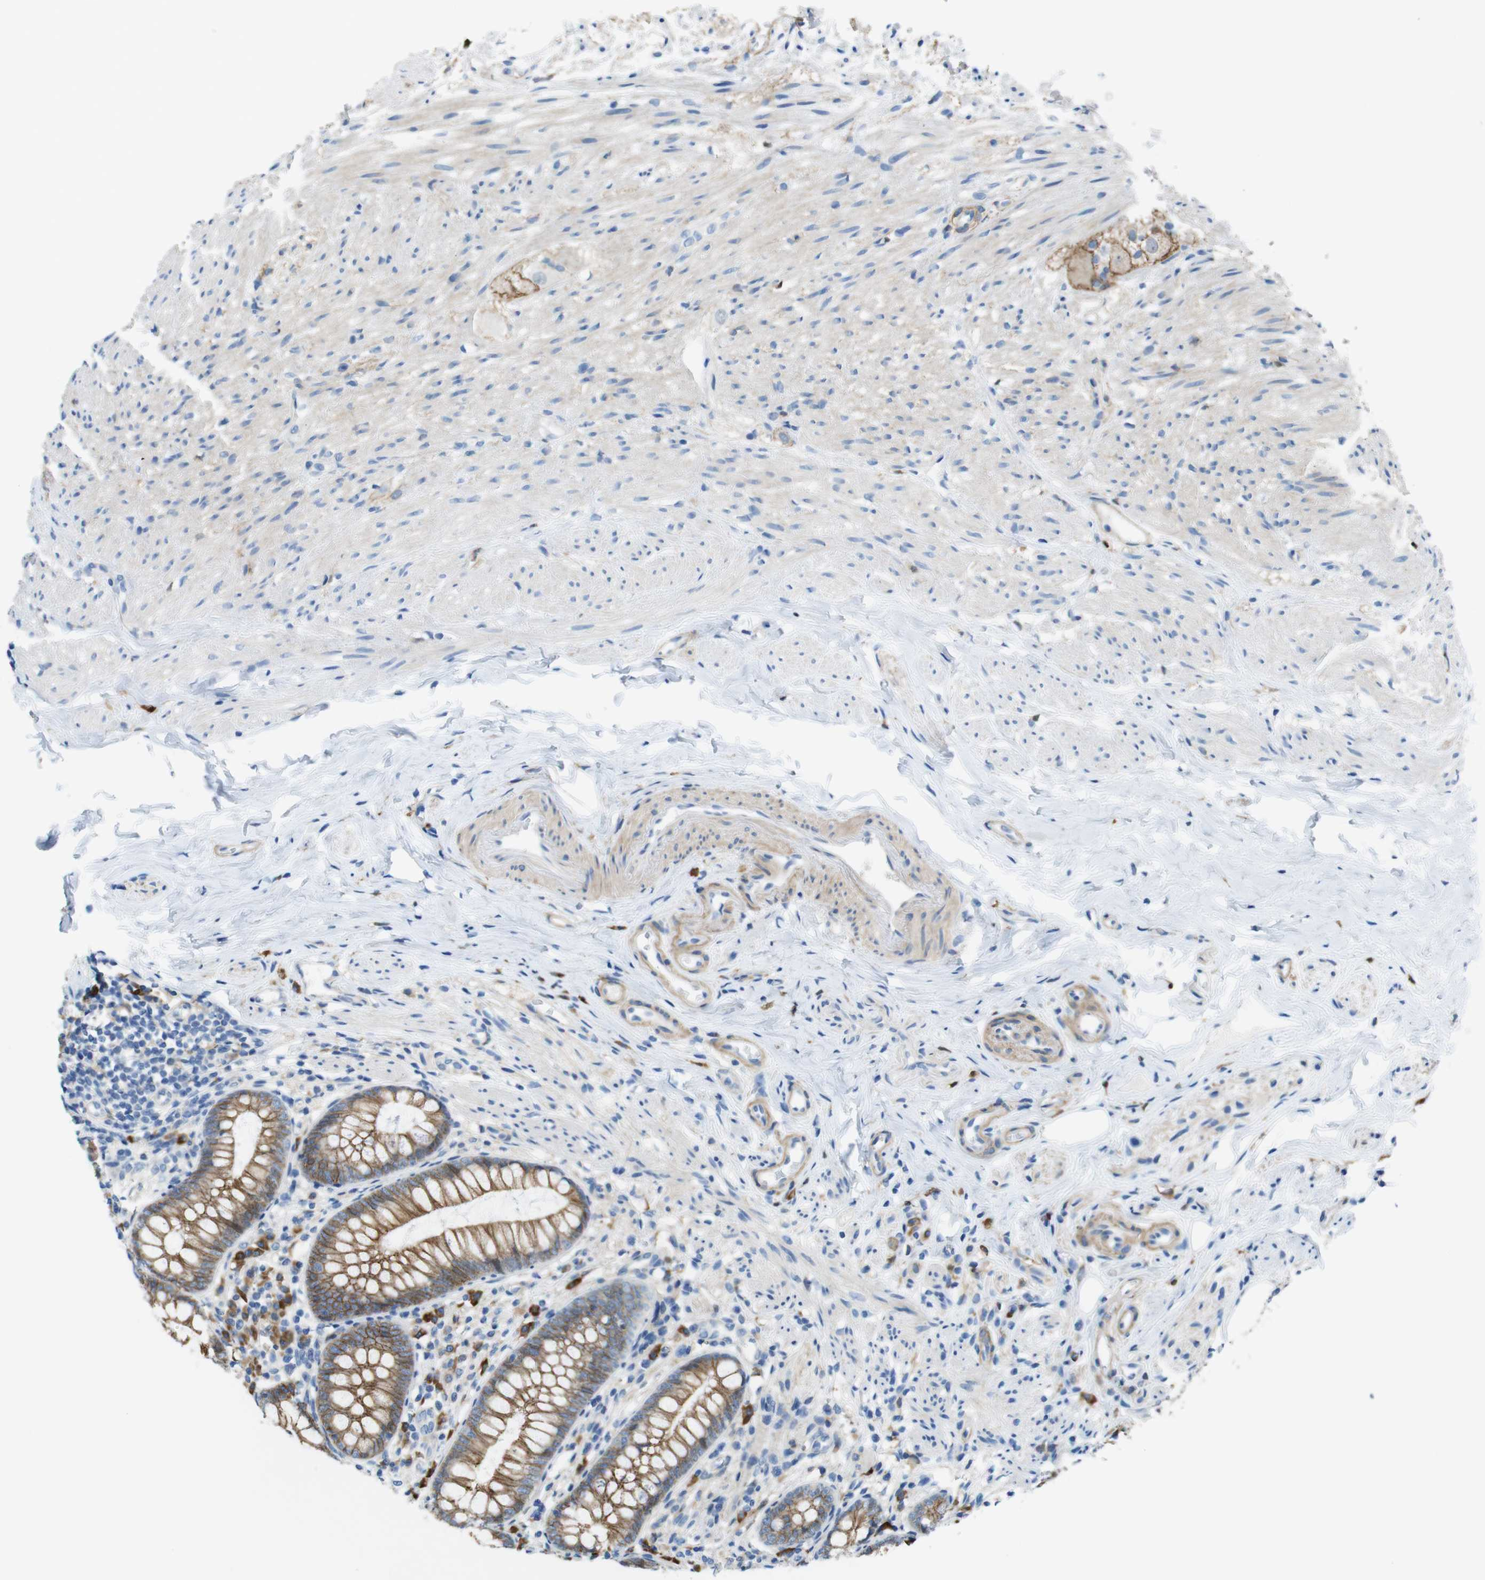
{"staining": {"intensity": "strong", "quantity": ">75%", "location": "cytoplasmic/membranous"}, "tissue": "appendix", "cell_type": "Glandular cells", "image_type": "normal", "snomed": [{"axis": "morphology", "description": "Normal tissue, NOS"}, {"axis": "topography", "description": "Appendix"}], "caption": "Protein staining demonstrates strong cytoplasmic/membranous positivity in approximately >75% of glandular cells in normal appendix.", "gene": "CLMN", "patient": {"sex": "female", "age": 77}}